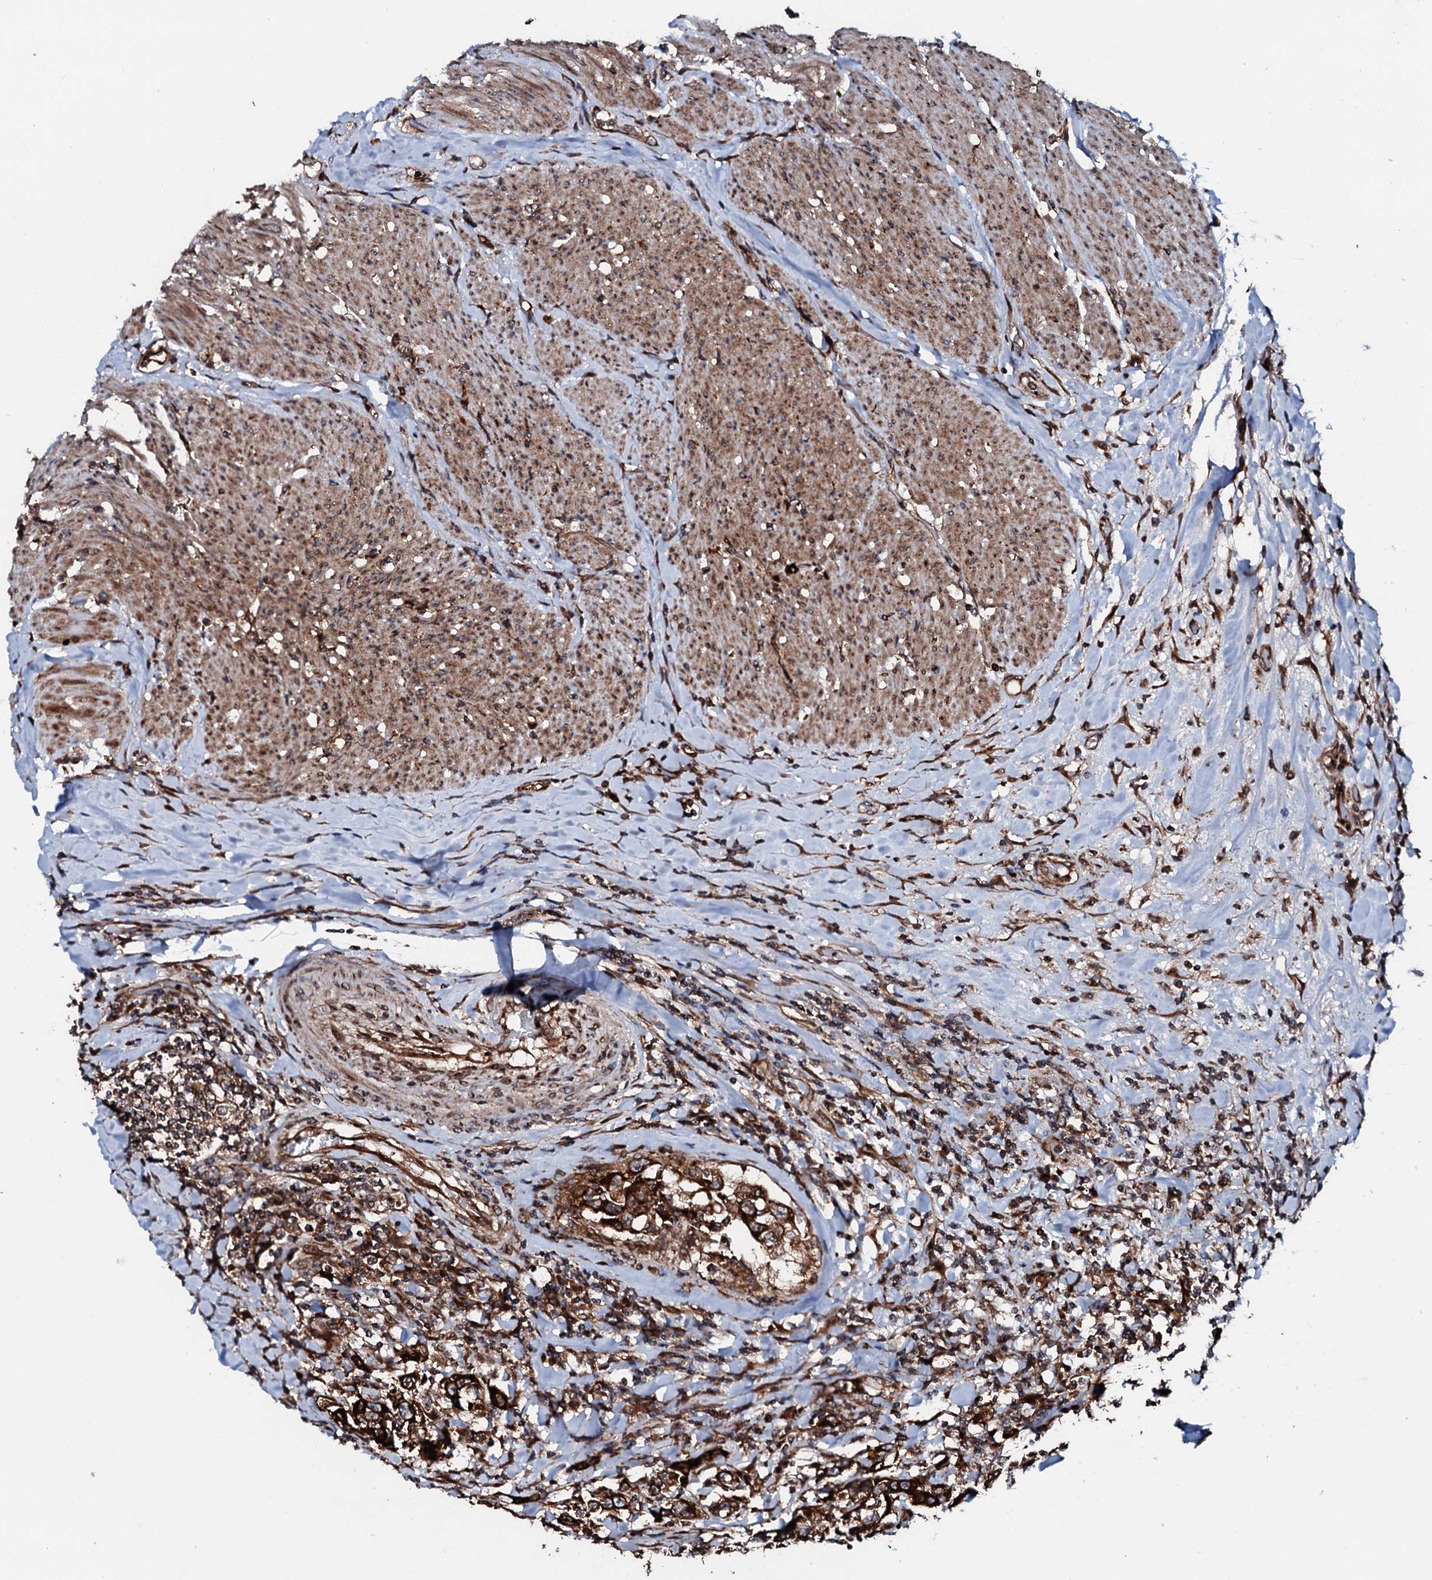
{"staining": {"intensity": "strong", "quantity": ">75%", "location": "cytoplasmic/membranous"}, "tissue": "urothelial cancer", "cell_type": "Tumor cells", "image_type": "cancer", "snomed": [{"axis": "morphology", "description": "Urothelial carcinoma, High grade"}, {"axis": "topography", "description": "Urinary bladder"}], "caption": "A high amount of strong cytoplasmic/membranous expression is identified in about >75% of tumor cells in high-grade urothelial carcinoma tissue. (Stains: DAB (3,3'-diaminobenzidine) in brown, nuclei in blue, Microscopy: brightfield microscopy at high magnification).", "gene": "SDHAF2", "patient": {"sex": "female", "age": 80}}